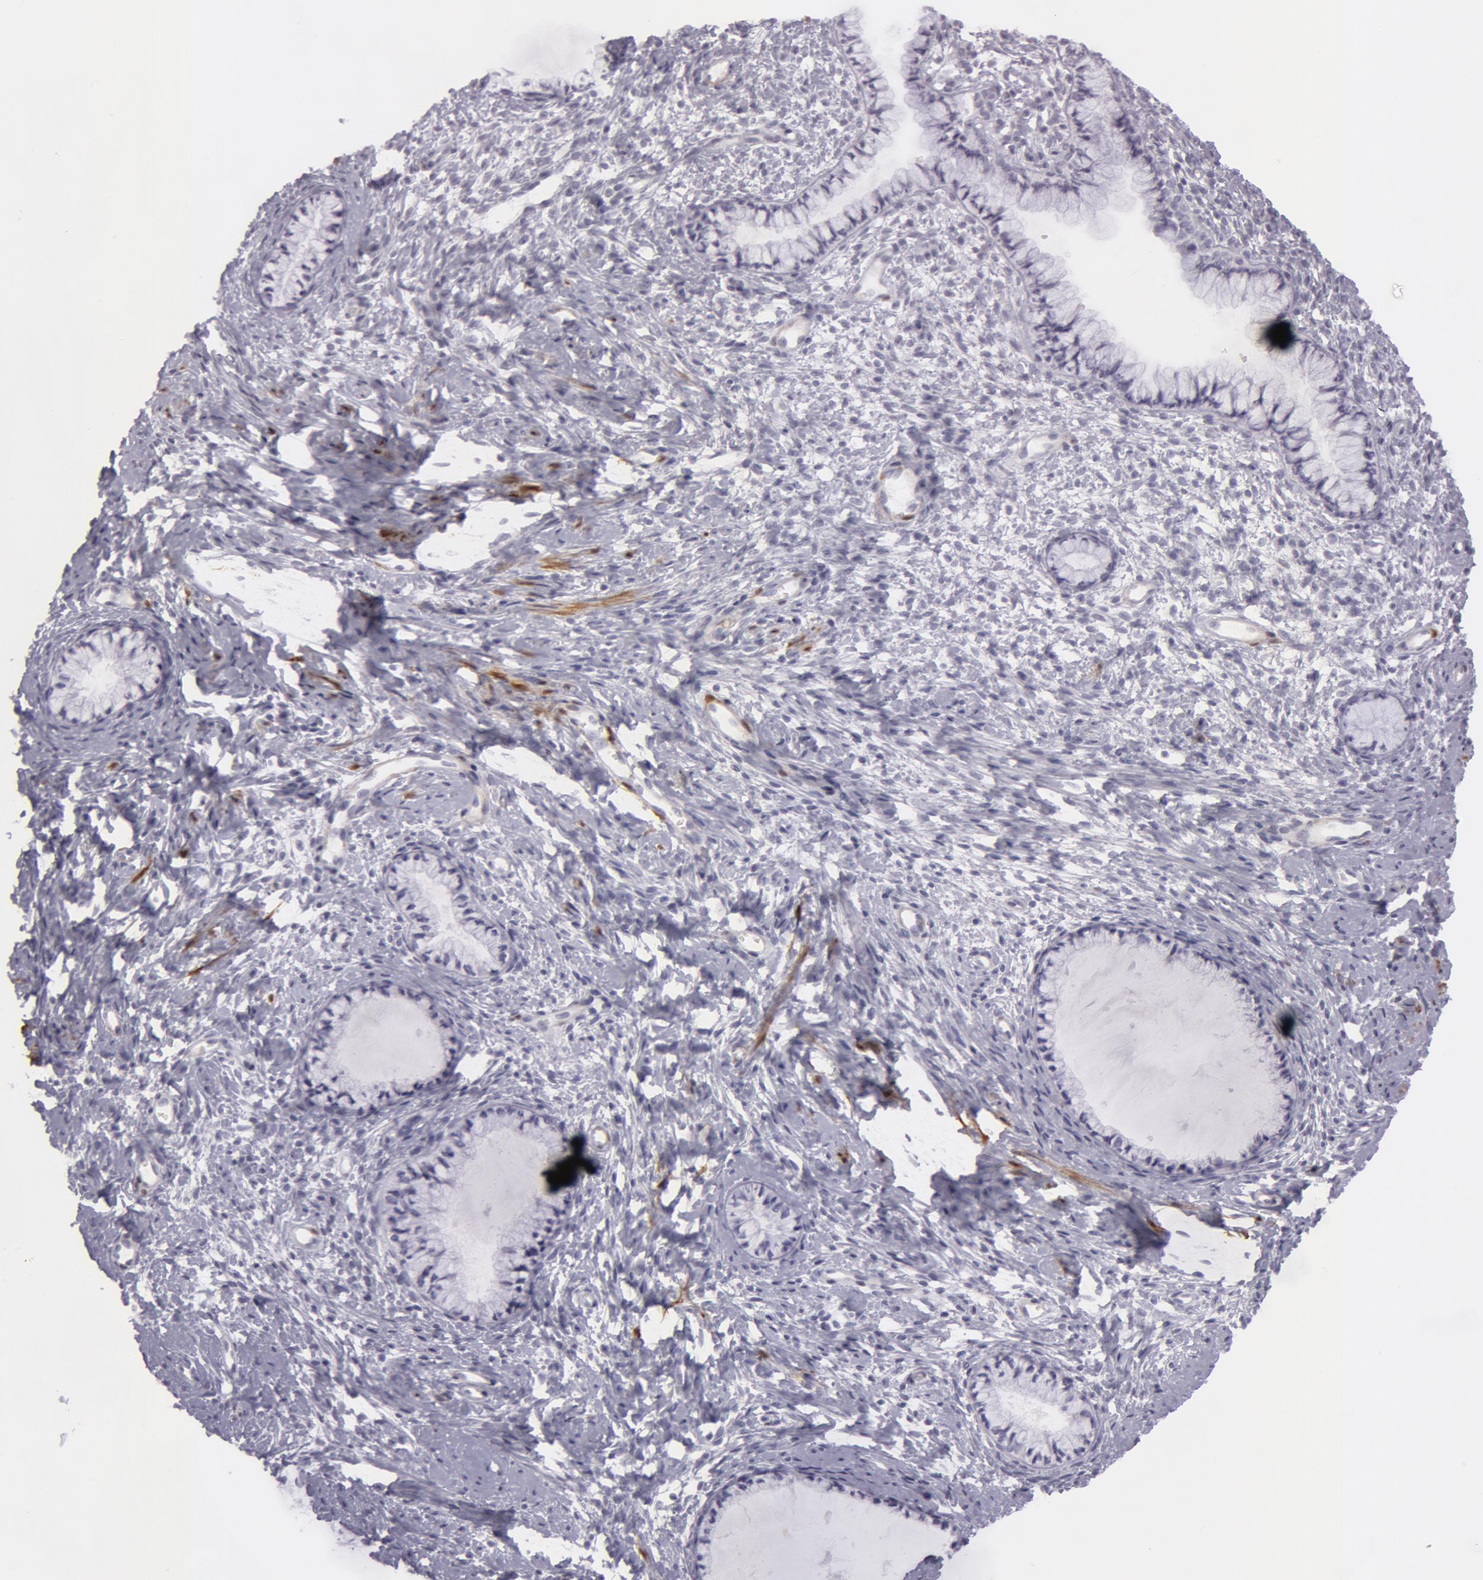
{"staining": {"intensity": "negative", "quantity": "none", "location": "none"}, "tissue": "cervix", "cell_type": "Glandular cells", "image_type": "normal", "snomed": [{"axis": "morphology", "description": "Normal tissue, NOS"}, {"axis": "topography", "description": "Cervix"}], "caption": "Glandular cells are negative for protein expression in unremarkable human cervix. Nuclei are stained in blue.", "gene": "TAGLN", "patient": {"sex": "female", "age": 70}}